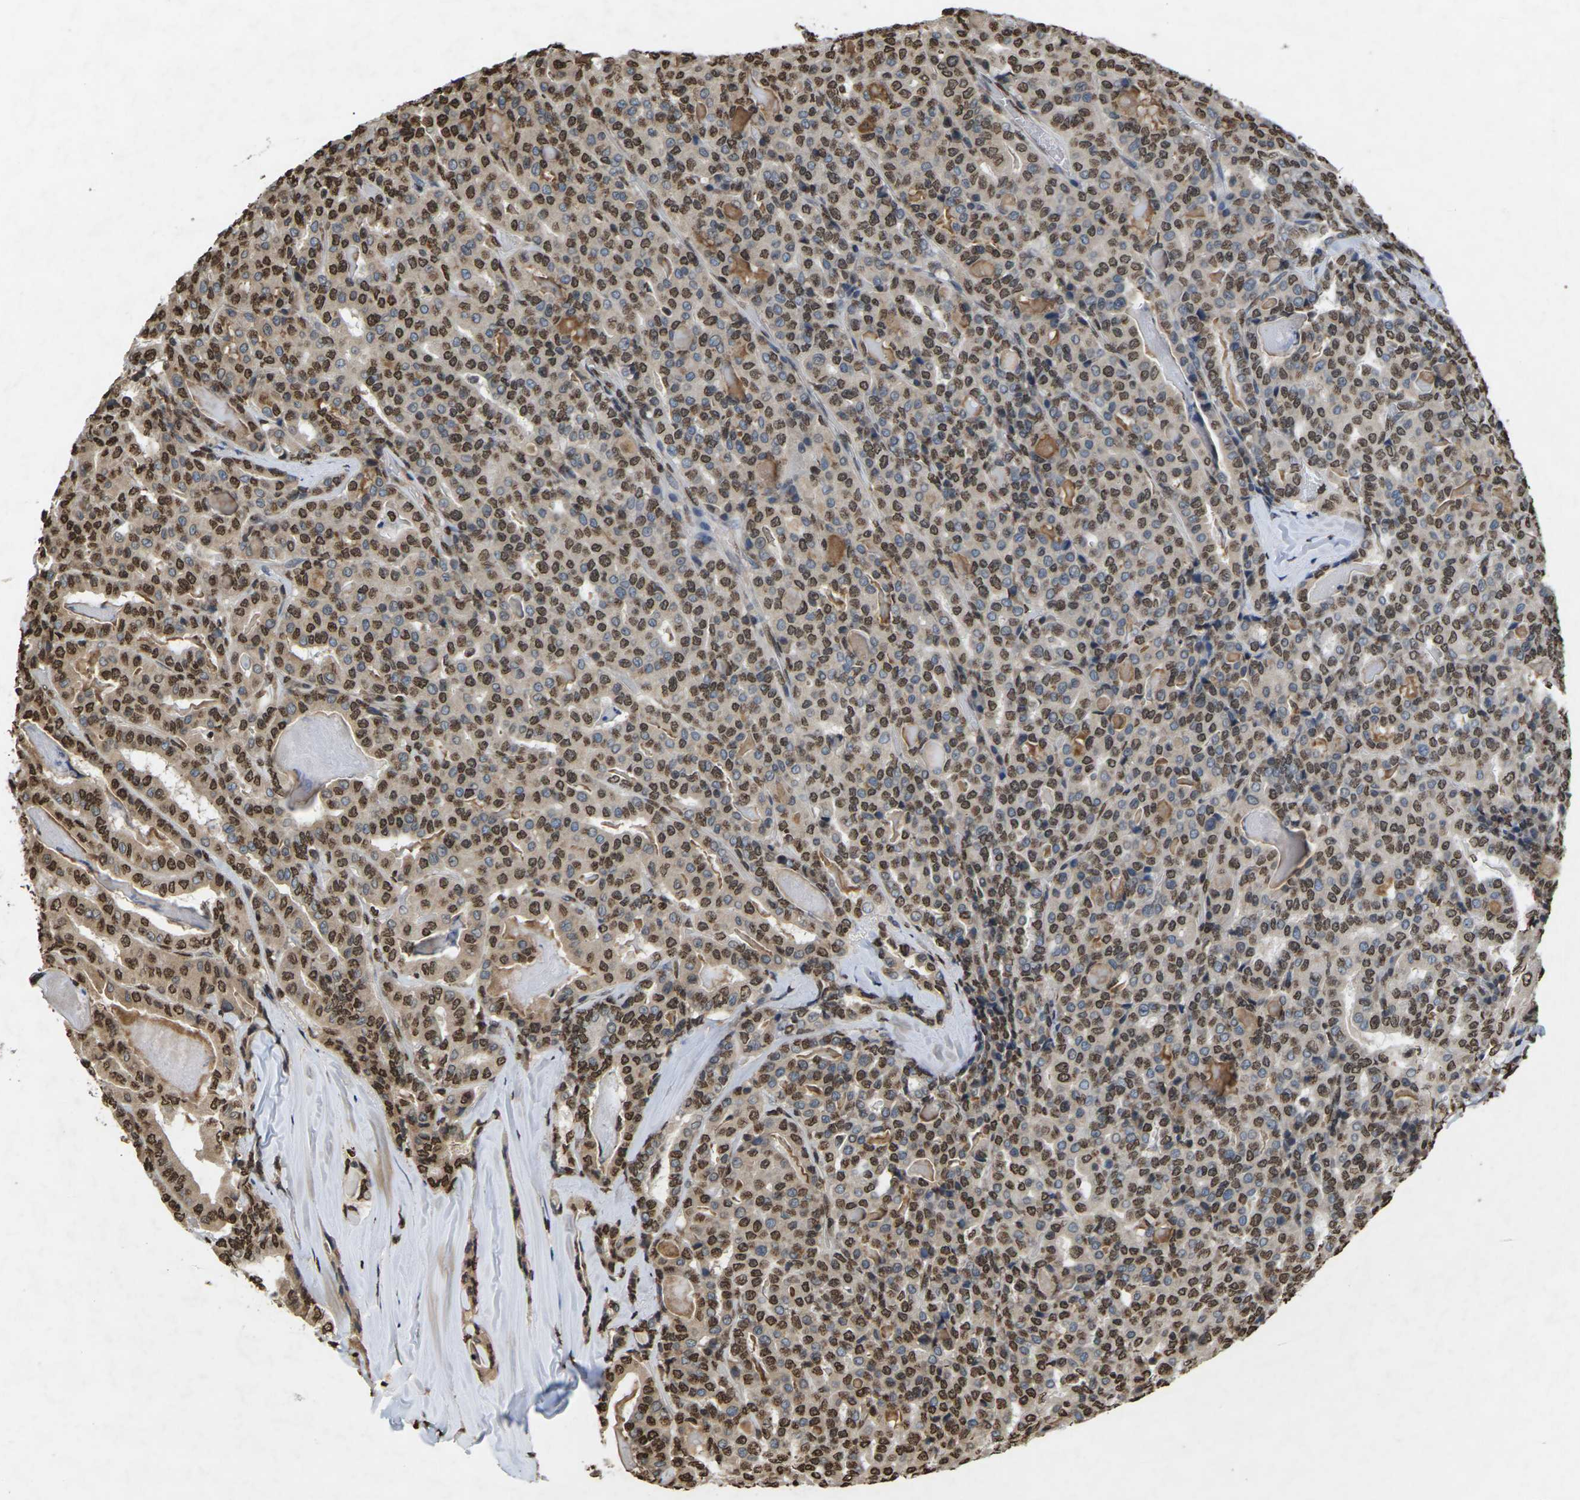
{"staining": {"intensity": "strong", "quantity": "25%-75%", "location": "nuclear"}, "tissue": "thyroid cancer", "cell_type": "Tumor cells", "image_type": "cancer", "snomed": [{"axis": "morphology", "description": "Papillary adenocarcinoma, NOS"}, {"axis": "topography", "description": "Thyroid gland"}], "caption": "Thyroid cancer tissue demonstrates strong nuclear expression in approximately 25%-75% of tumor cells, visualized by immunohistochemistry.", "gene": "EMSY", "patient": {"sex": "female", "age": 42}}